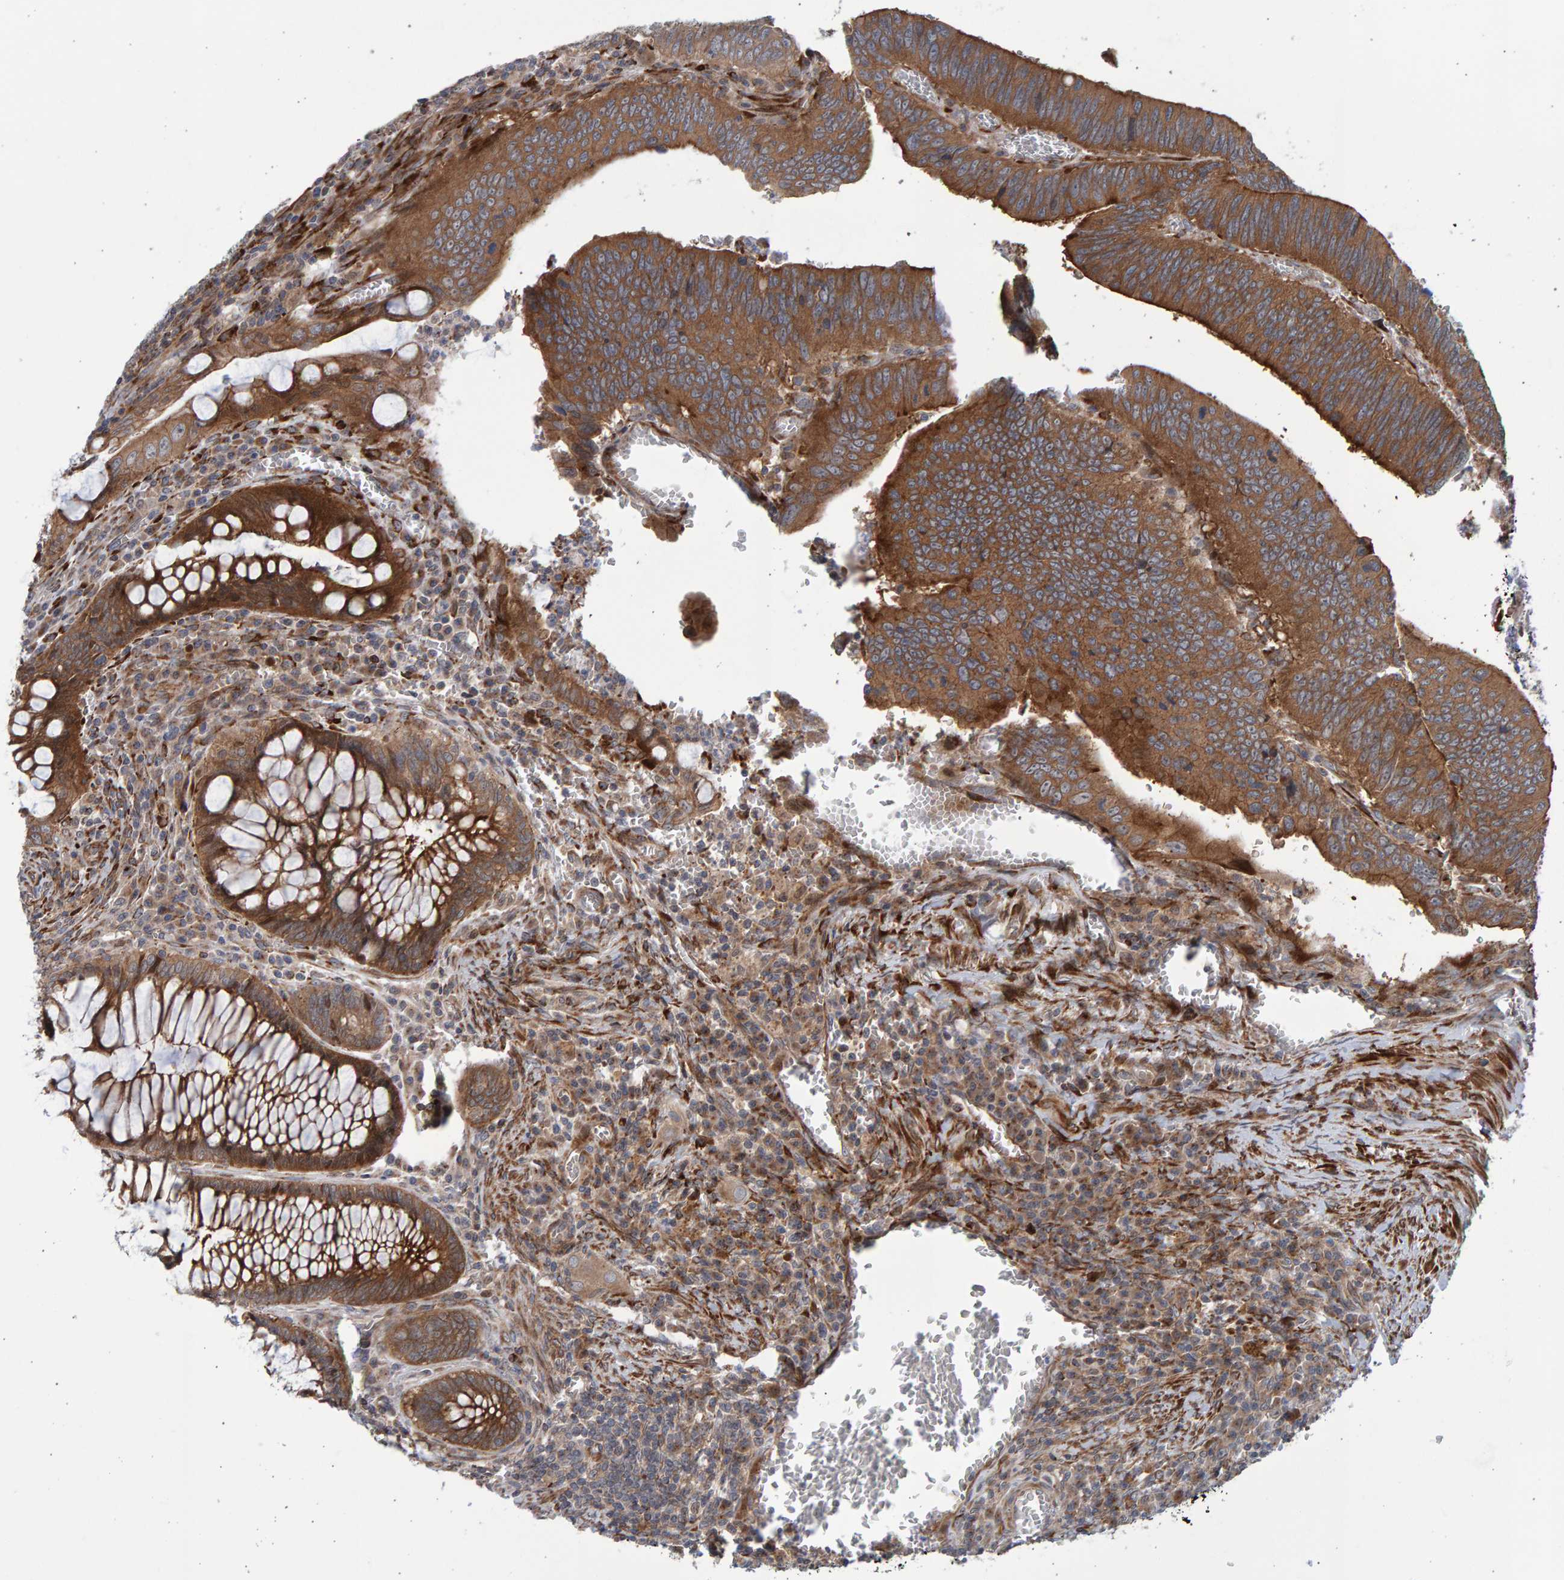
{"staining": {"intensity": "strong", "quantity": ">75%", "location": "cytoplasmic/membranous"}, "tissue": "colorectal cancer", "cell_type": "Tumor cells", "image_type": "cancer", "snomed": [{"axis": "morphology", "description": "Inflammation, NOS"}, {"axis": "morphology", "description": "Adenocarcinoma, NOS"}, {"axis": "topography", "description": "Colon"}], "caption": "An image of human colorectal cancer (adenocarcinoma) stained for a protein exhibits strong cytoplasmic/membranous brown staining in tumor cells.", "gene": "LRBA", "patient": {"sex": "male", "age": 72}}